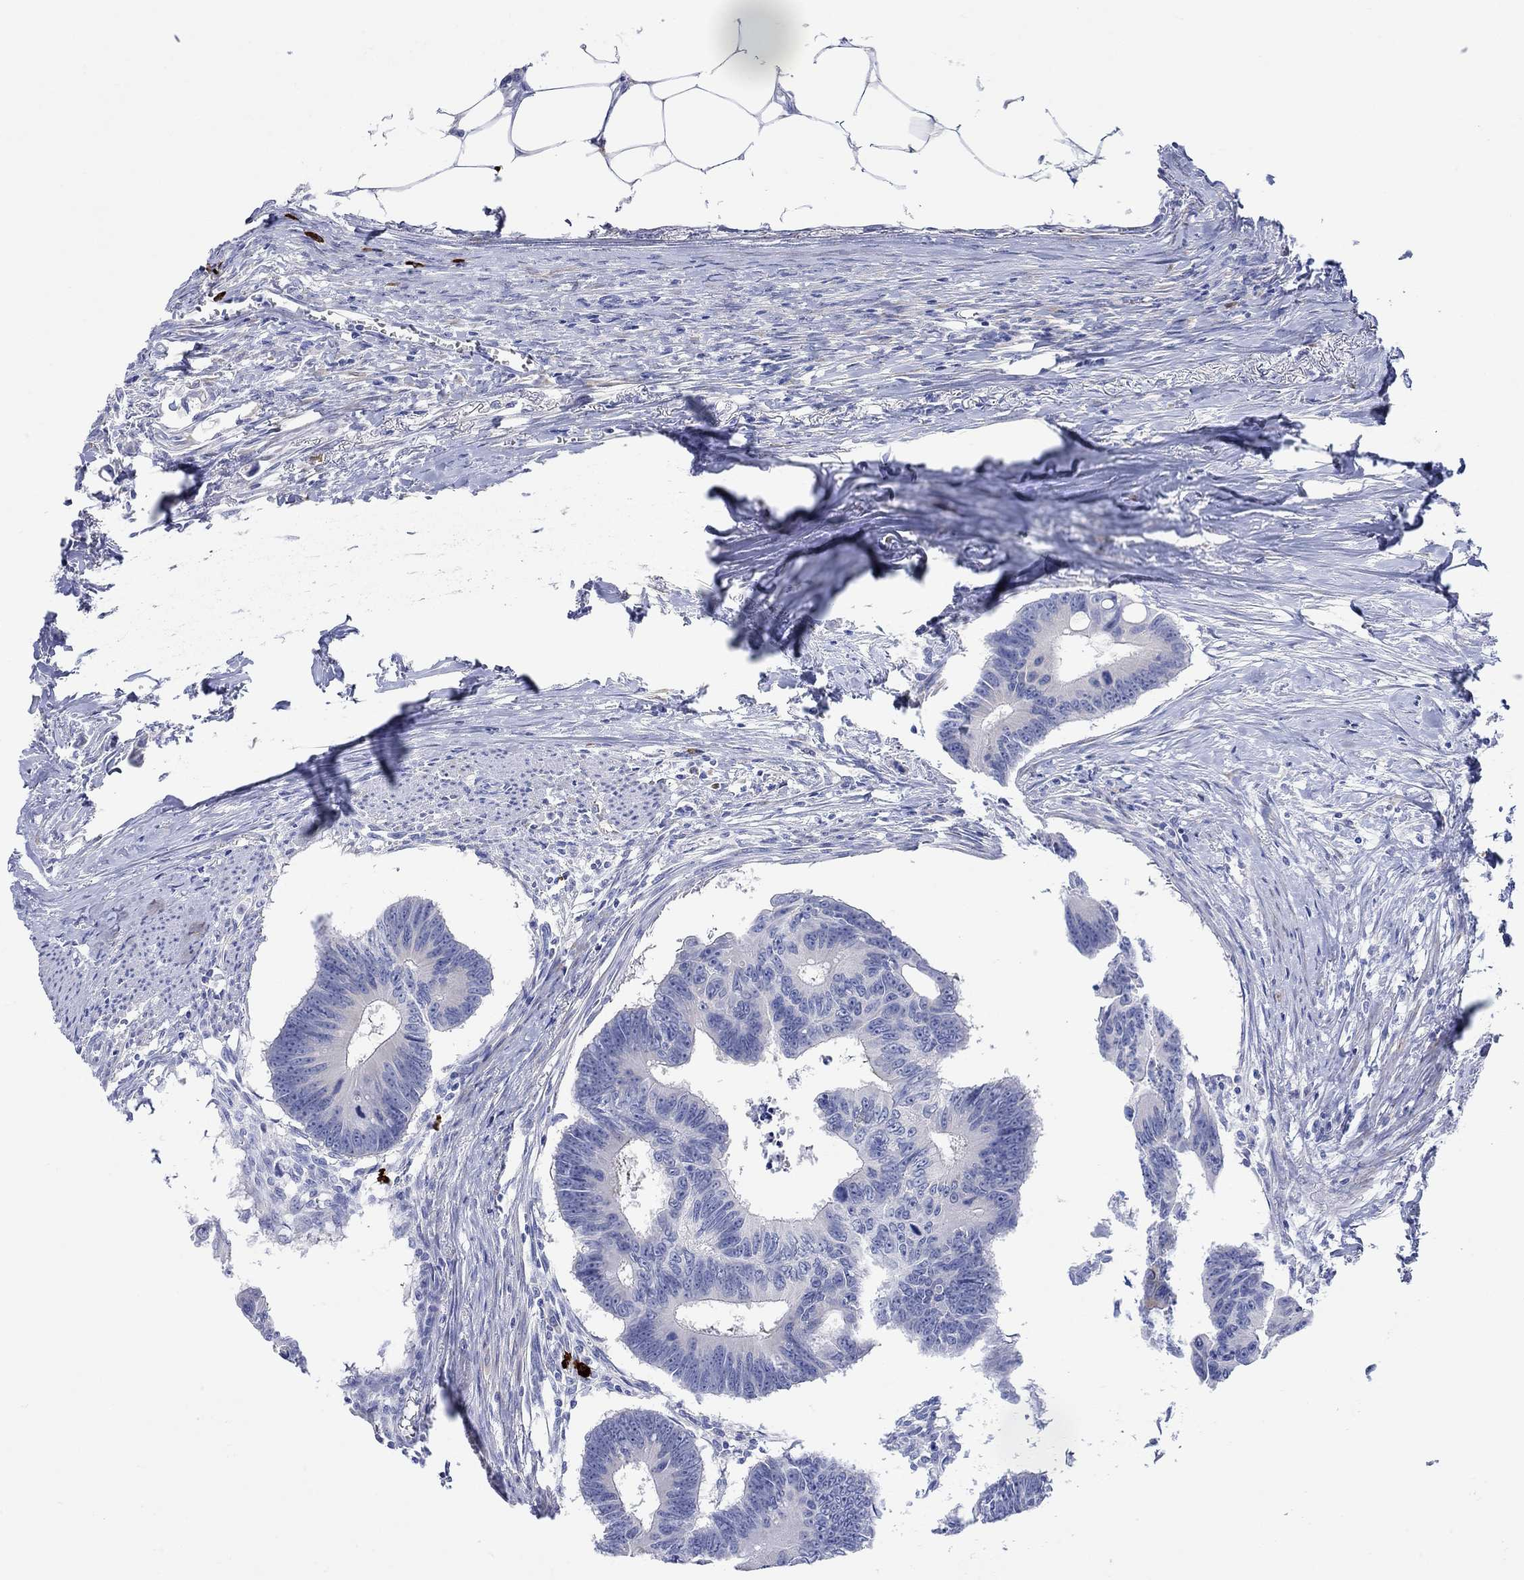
{"staining": {"intensity": "negative", "quantity": "none", "location": "none"}, "tissue": "colorectal cancer", "cell_type": "Tumor cells", "image_type": "cancer", "snomed": [{"axis": "morphology", "description": "Adenocarcinoma, NOS"}, {"axis": "topography", "description": "Colon"}], "caption": "There is no significant positivity in tumor cells of colorectal adenocarcinoma.", "gene": "P2RY6", "patient": {"sex": "male", "age": 70}}